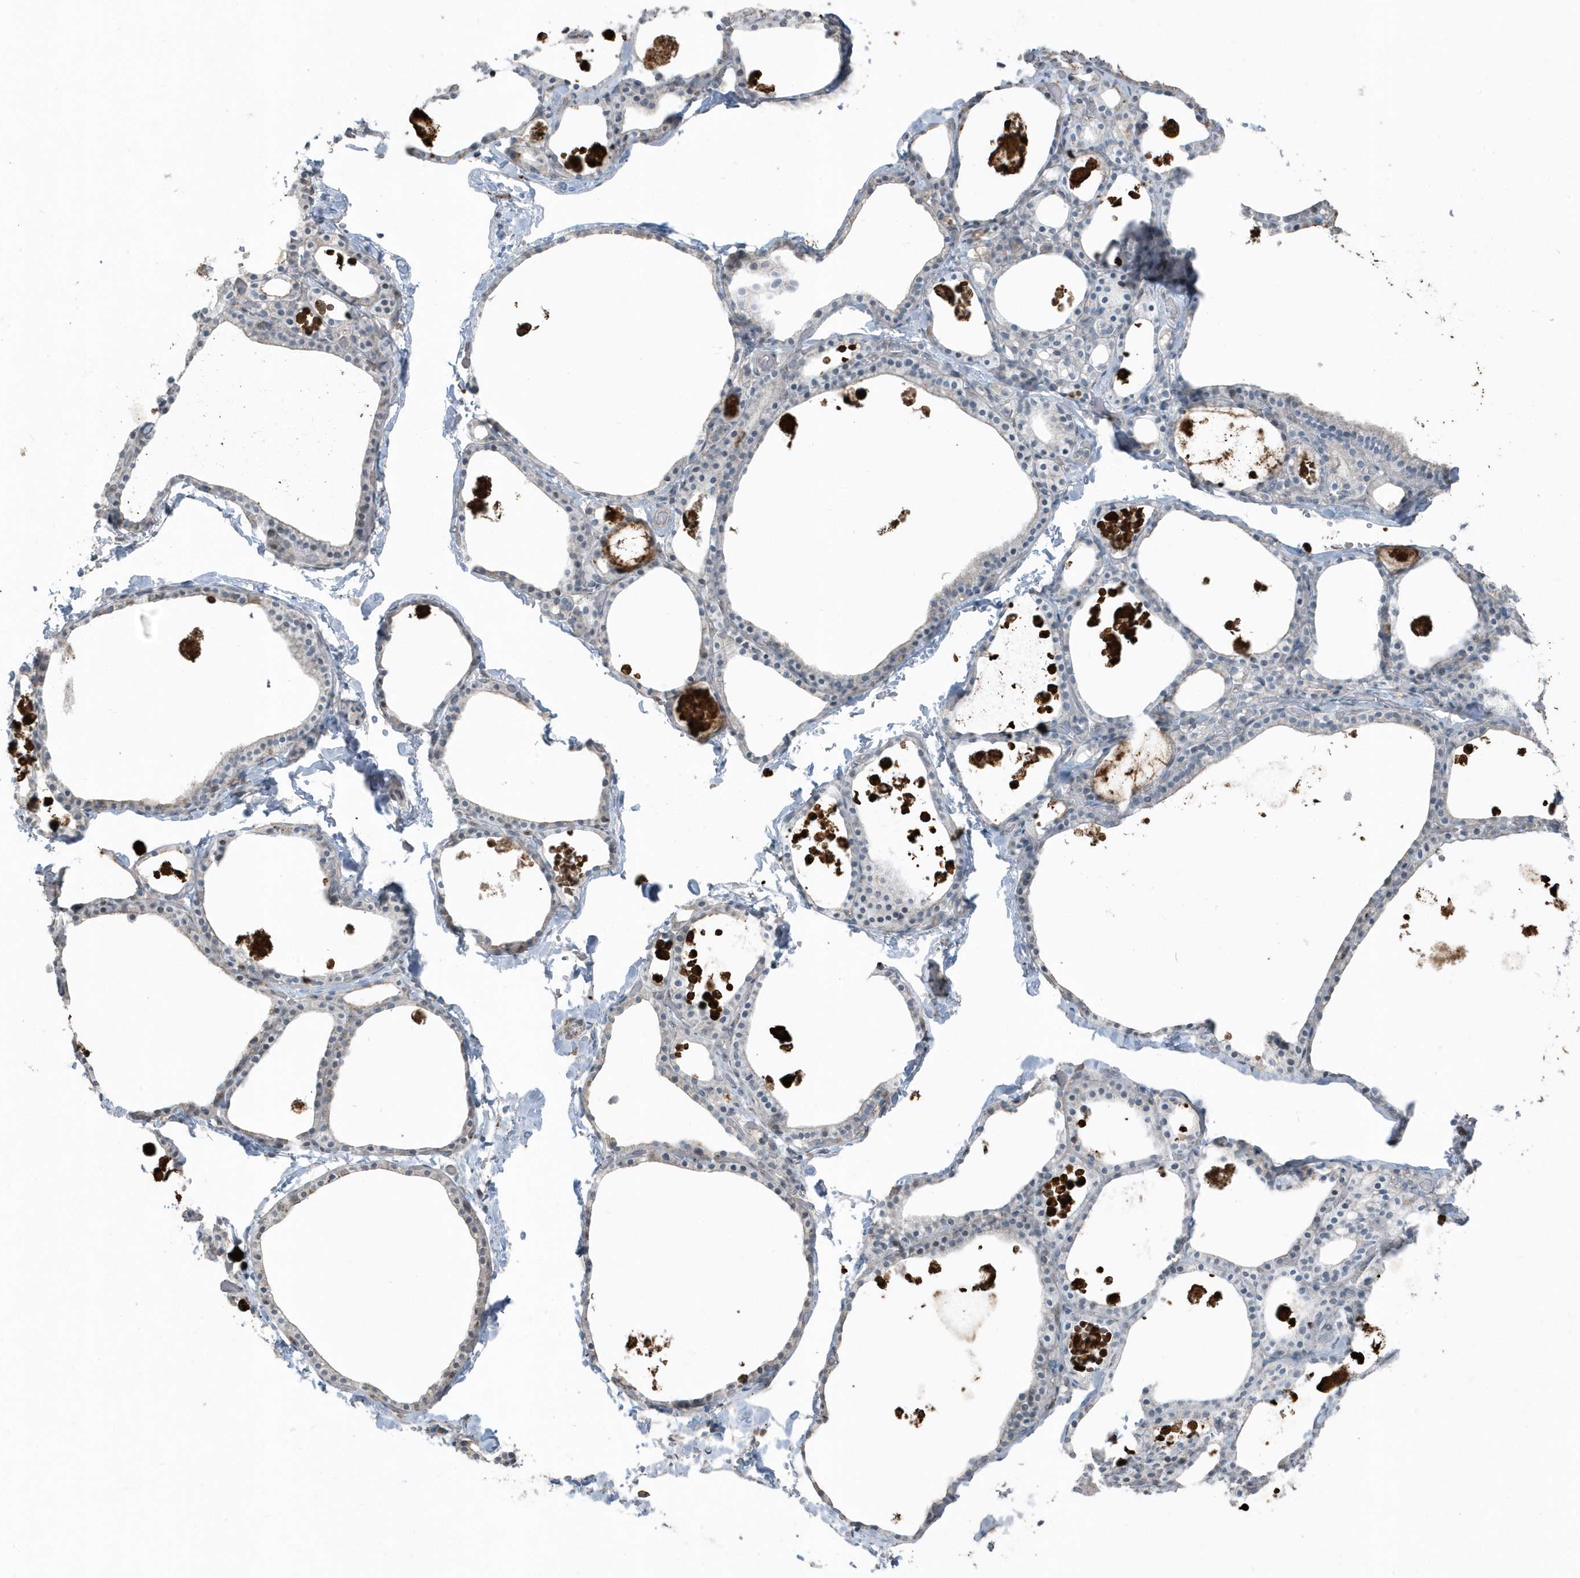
{"staining": {"intensity": "moderate", "quantity": "<25%", "location": "cytoplasmic/membranous"}, "tissue": "thyroid gland", "cell_type": "Glandular cells", "image_type": "normal", "snomed": [{"axis": "morphology", "description": "Normal tissue, NOS"}, {"axis": "topography", "description": "Thyroid gland"}], "caption": "A low amount of moderate cytoplasmic/membranous expression is present in about <25% of glandular cells in unremarkable thyroid gland. (DAB IHC with brightfield microscopy, high magnification).", "gene": "ACTC1", "patient": {"sex": "male", "age": 56}}